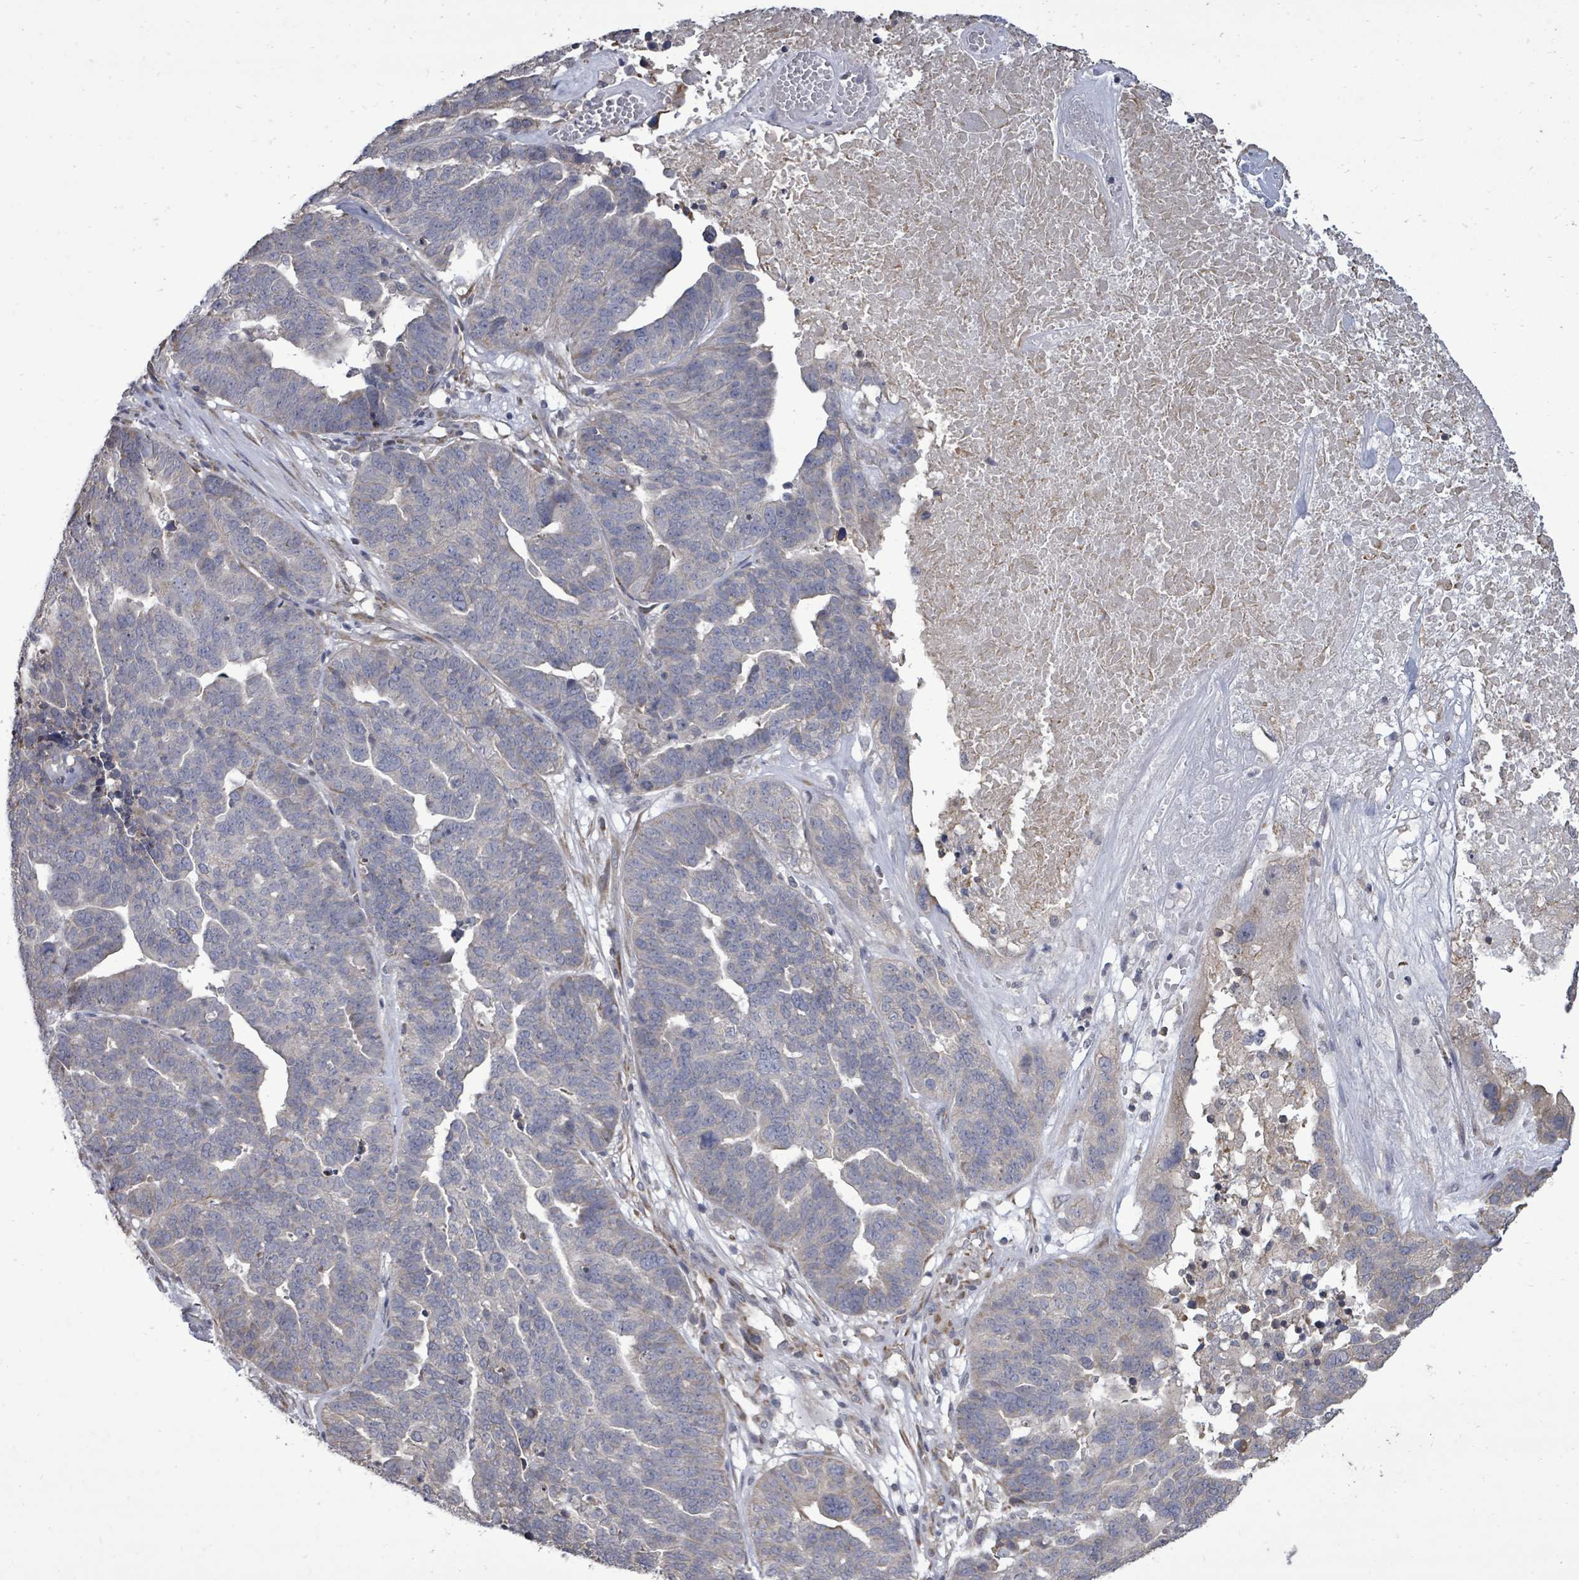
{"staining": {"intensity": "negative", "quantity": "none", "location": "none"}, "tissue": "ovarian cancer", "cell_type": "Tumor cells", "image_type": "cancer", "snomed": [{"axis": "morphology", "description": "Cystadenocarcinoma, serous, NOS"}, {"axis": "topography", "description": "Ovary"}], "caption": "Ovarian cancer (serous cystadenocarcinoma) stained for a protein using immunohistochemistry (IHC) demonstrates no positivity tumor cells.", "gene": "POMGNT2", "patient": {"sex": "female", "age": 59}}